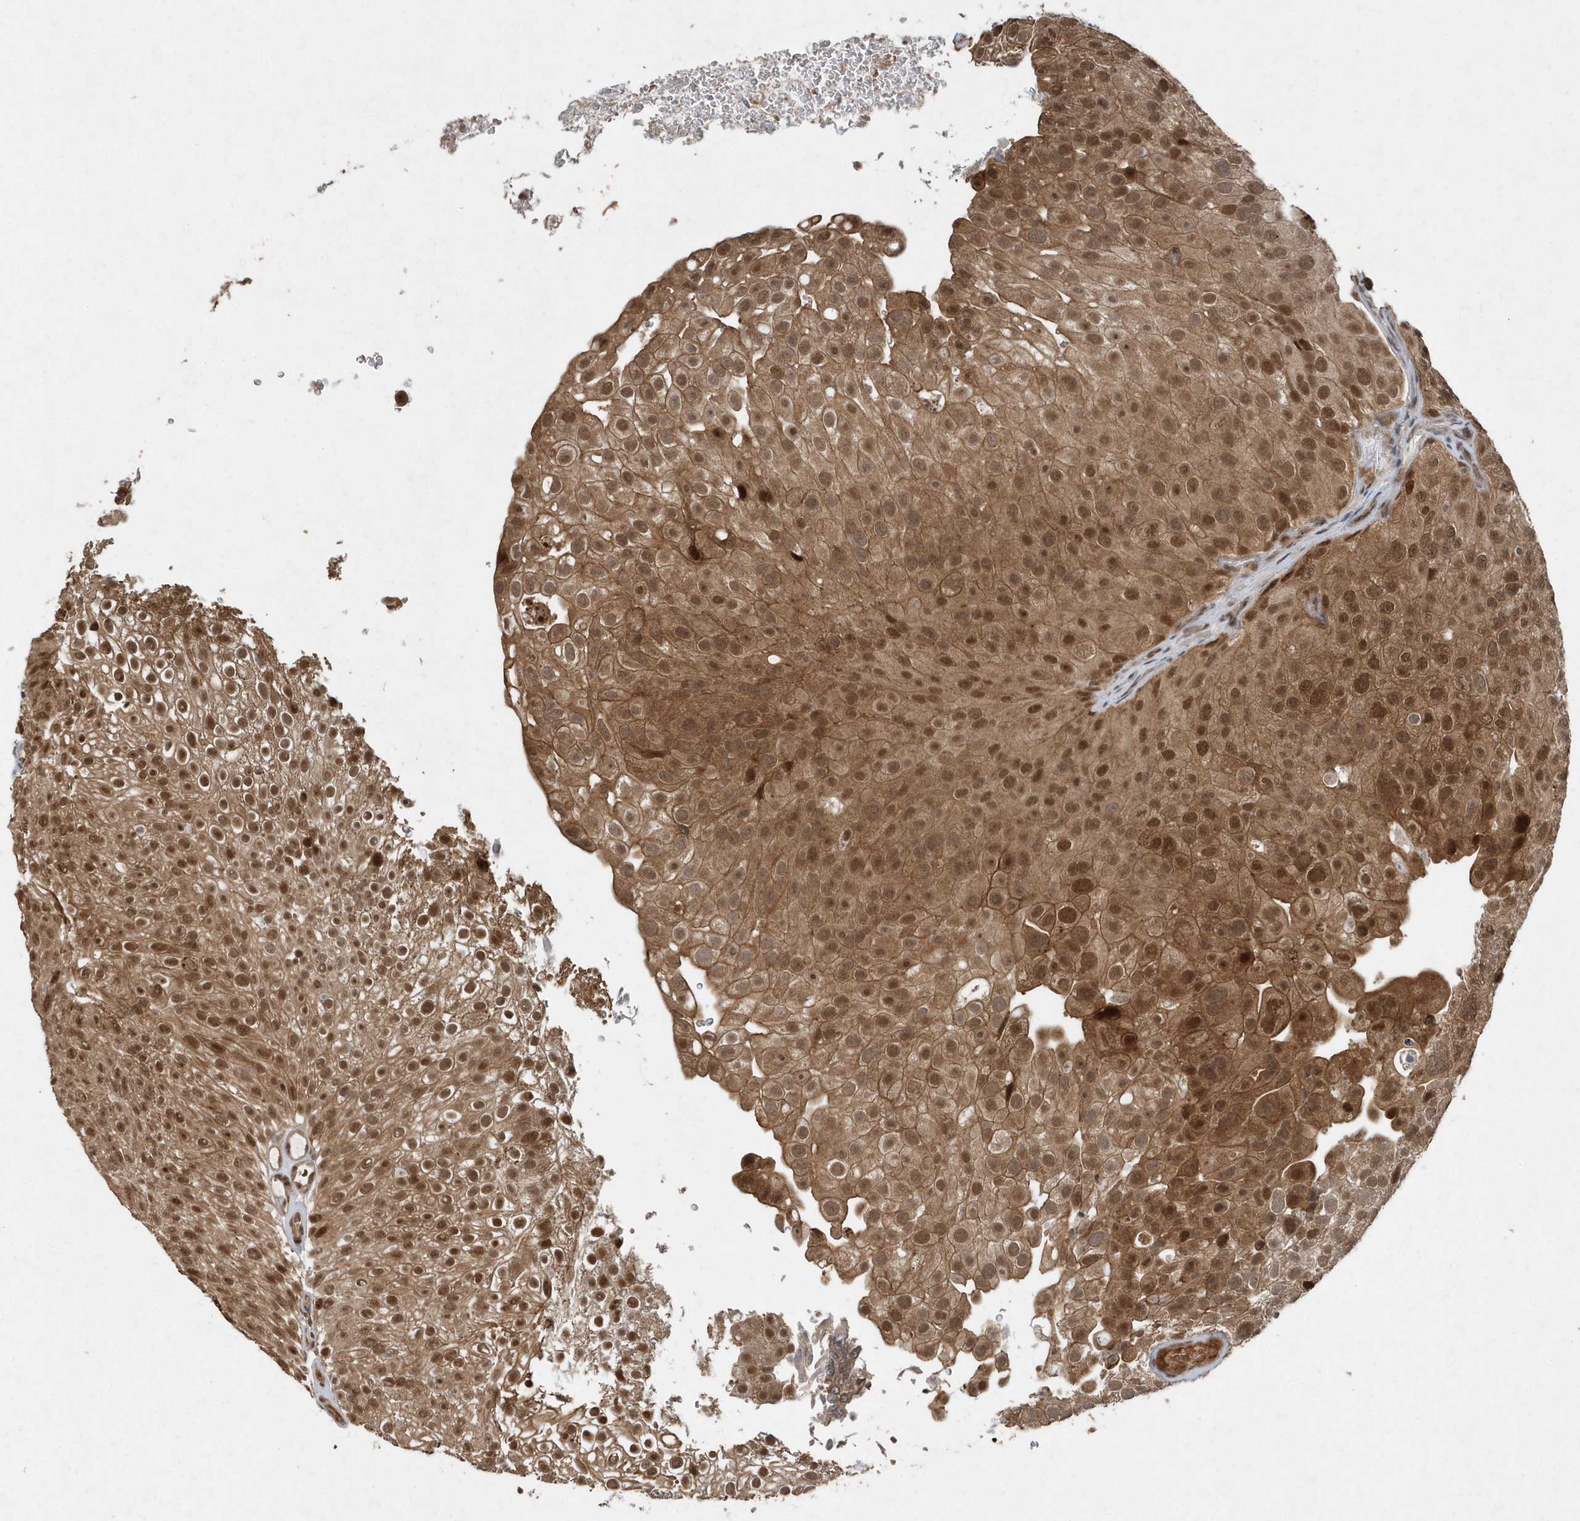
{"staining": {"intensity": "moderate", "quantity": ">75%", "location": "cytoplasmic/membranous,nuclear"}, "tissue": "urothelial cancer", "cell_type": "Tumor cells", "image_type": "cancer", "snomed": [{"axis": "morphology", "description": "Urothelial carcinoma, Low grade"}, {"axis": "topography", "description": "Urinary bladder"}], "caption": "Urothelial cancer stained with a protein marker demonstrates moderate staining in tumor cells.", "gene": "QTRT2", "patient": {"sex": "male", "age": 78}}